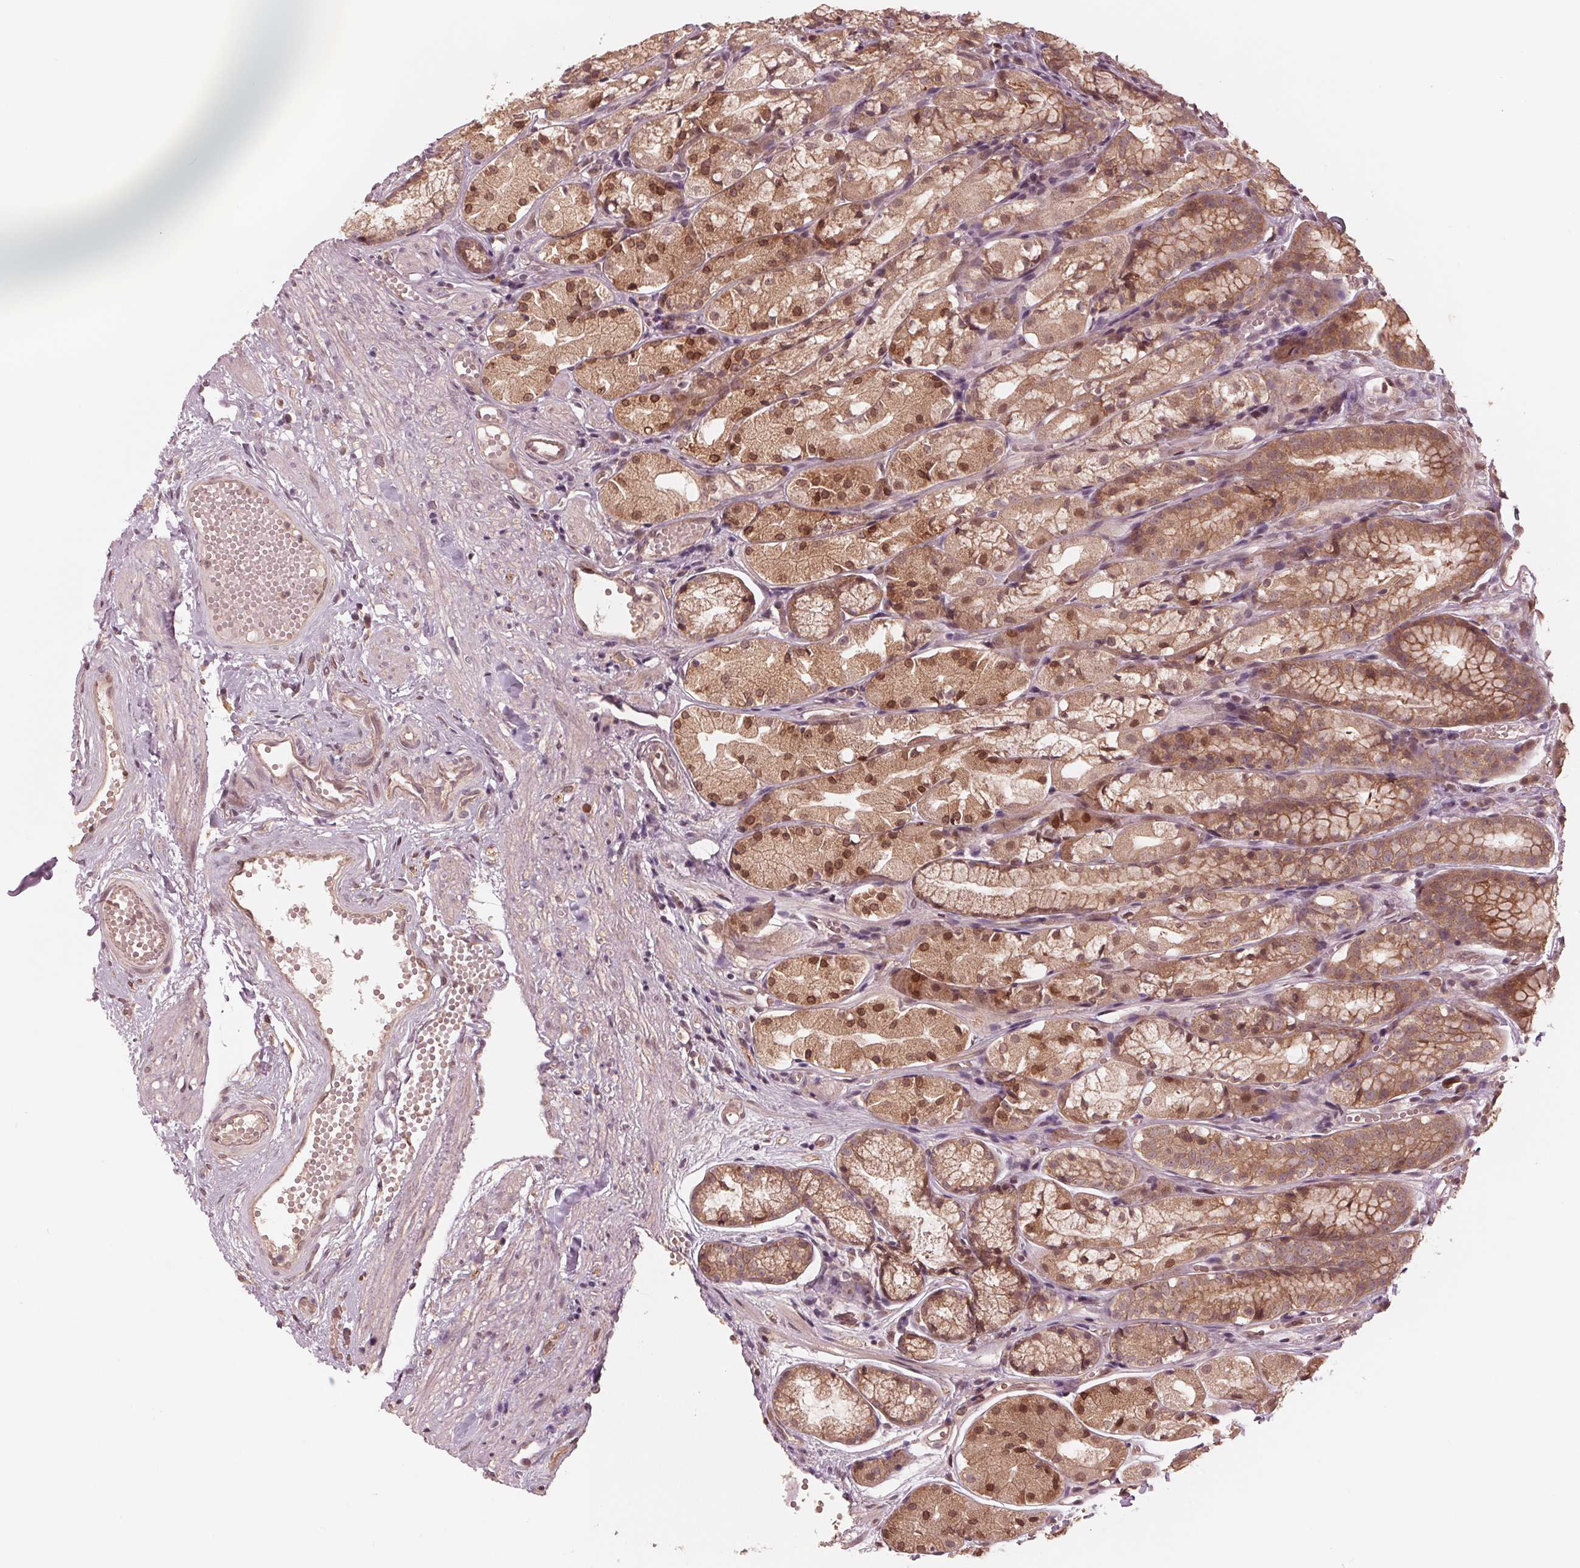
{"staining": {"intensity": "moderate", "quantity": ">75%", "location": "cytoplasmic/membranous,nuclear"}, "tissue": "stomach", "cell_type": "Glandular cells", "image_type": "normal", "snomed": [{"axis": "morphology", "description": "Normal tissue, NOS"}, {"axis": "topography", "description": "Stomach"}], "caption": "Stomach stained with a brown dye demonstrates moderate cytoplasmic/membranous,nuclear positive staining in approximately >75% of glandular cells.", "gene": "ZNF471", "patient": {"sex": "male", "age": 70}}